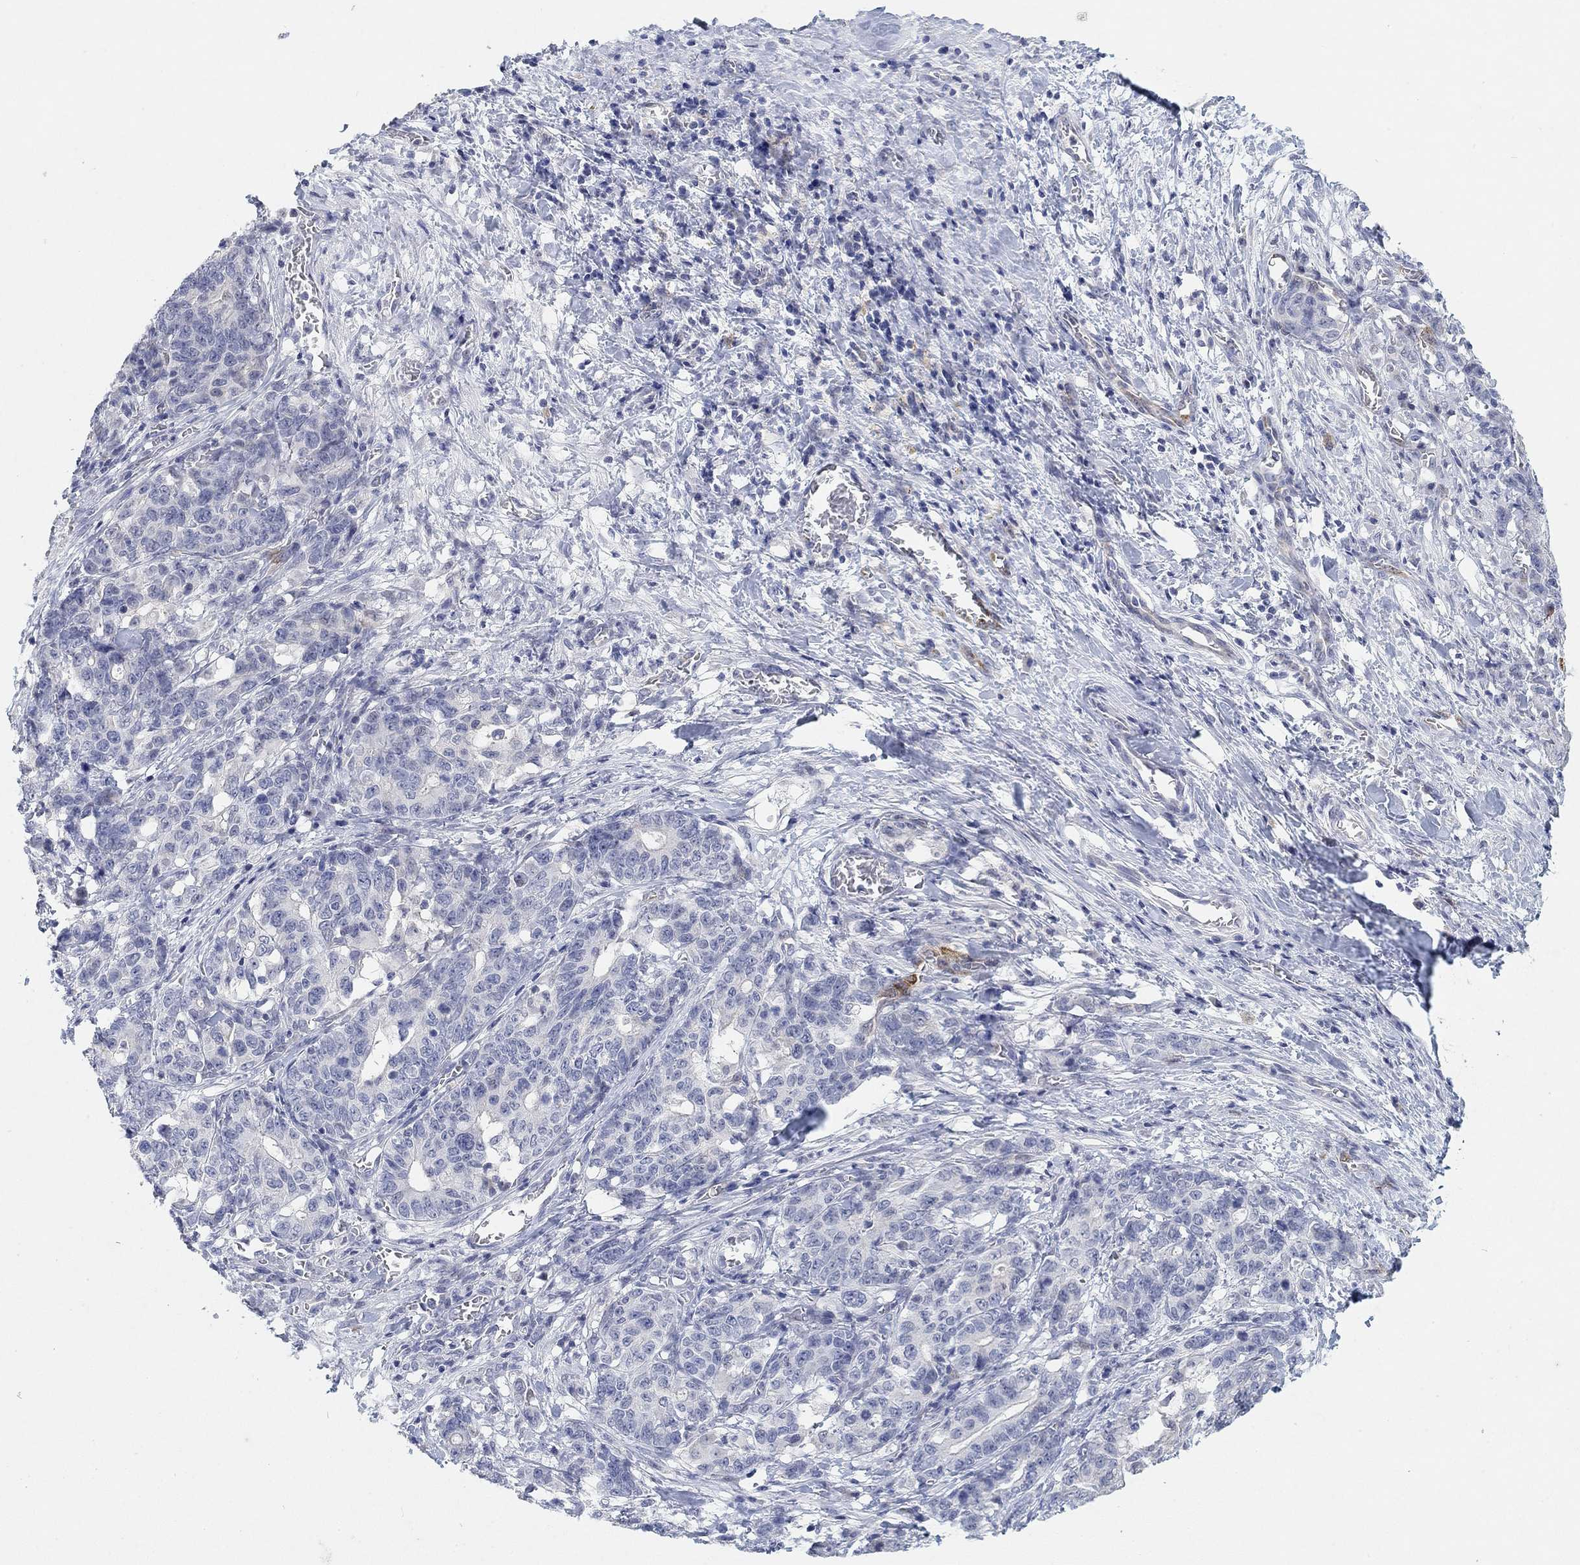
{"staining": {"intensity": "negative", "quantity": "none", "location": "none"}, "tissue": "stomach cancer", "cell_type": "Tumor cells", "image_type": "cancer", "snomed": [{"axis": "morphology", "description": "Normal tissue, NOS"}, {"axis": "morphology", "description": "Adenocarcinoma, NOS"}, {"axis": "topography", "description": "Stomach"}], "caption": "This is a image of immunohistochemistry staining of stomach cancer, which shows no staining in tumor cells. Nuclei are stained in blue.", "gene": "VAT1L", "patient": {"sex": "female", "age": 64}}